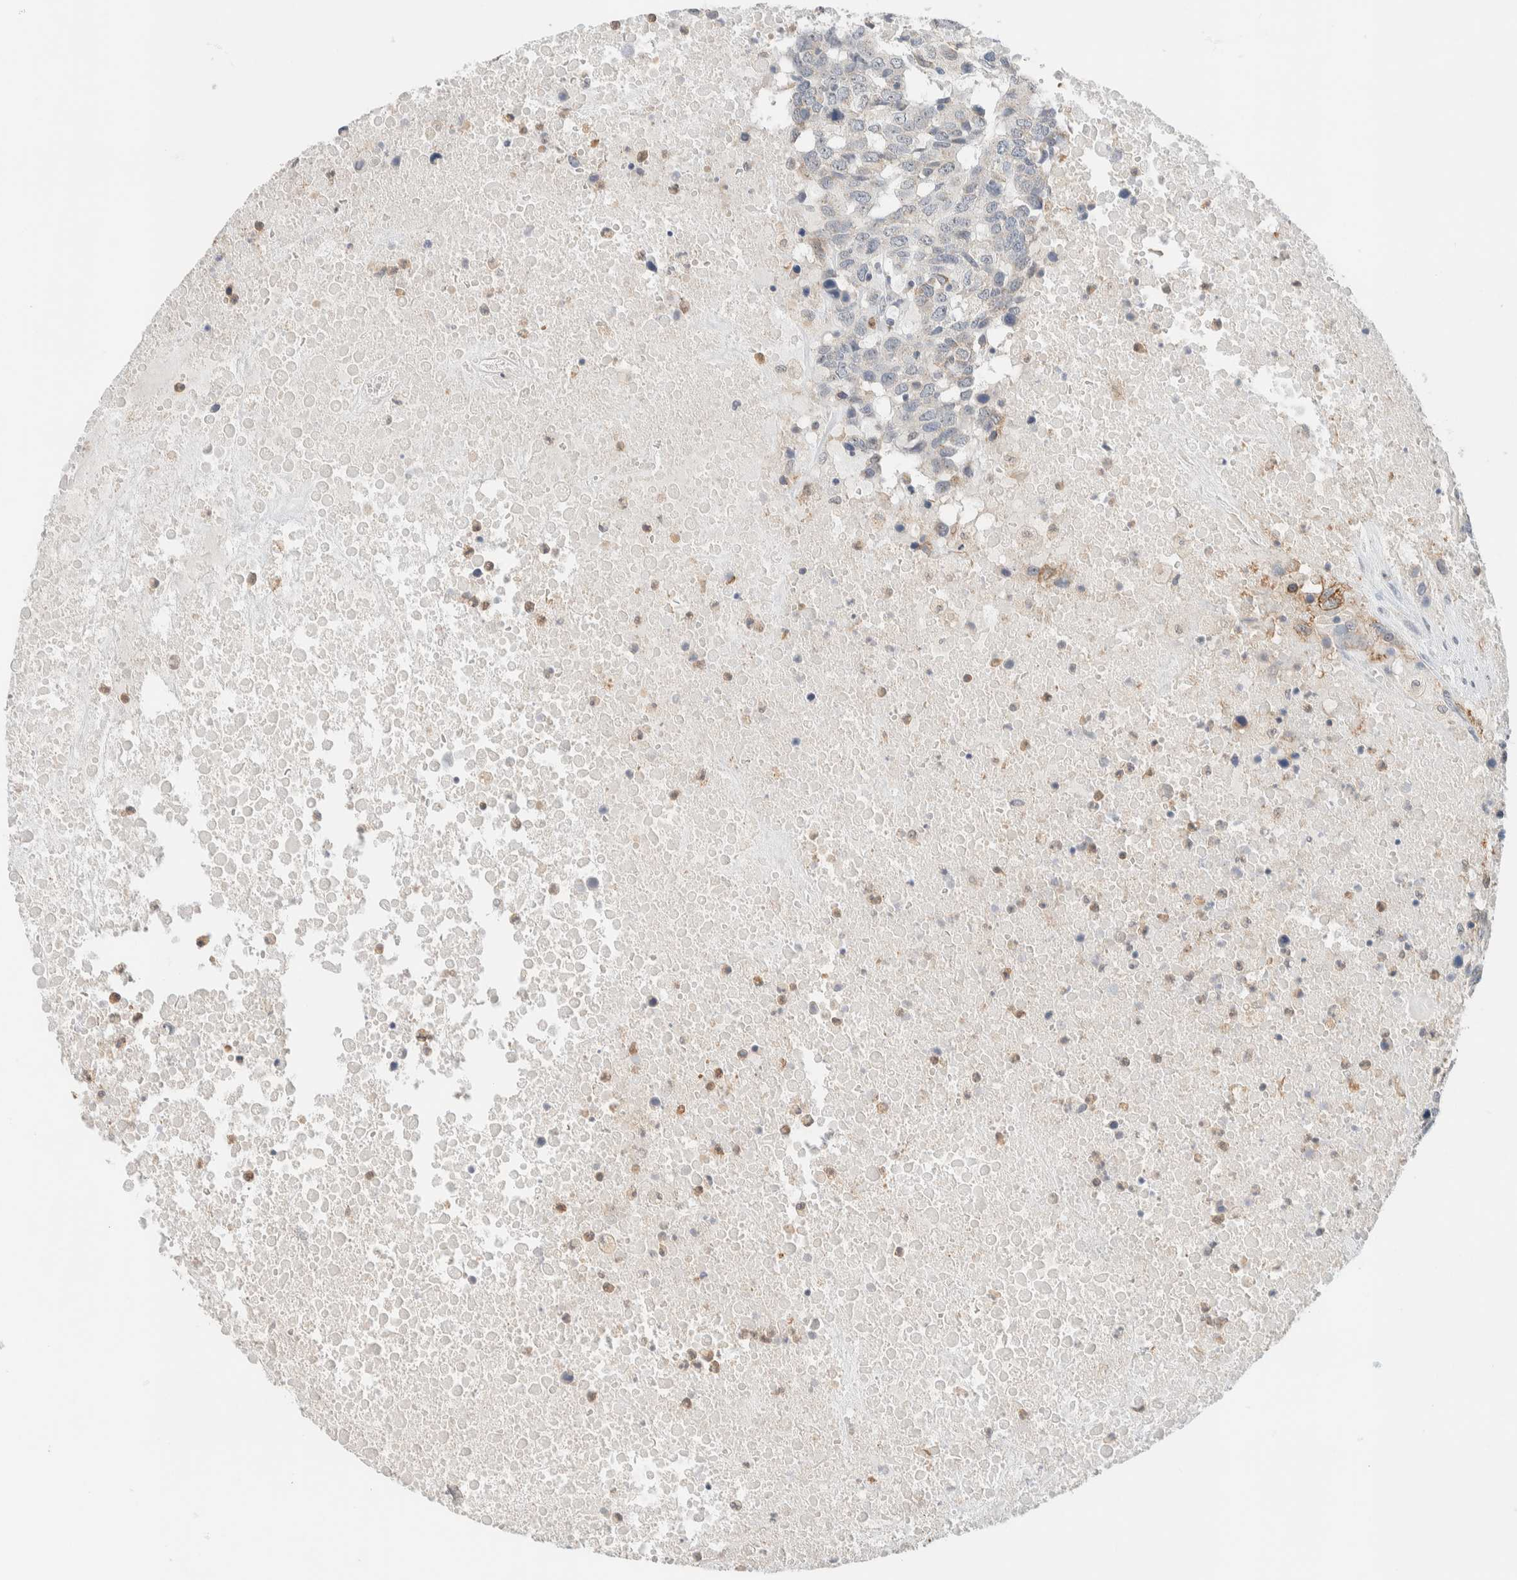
{"staining": {"intensity": "negative", "quantity": "none", "location": "none"}, "tissue": "head and neck cancer", "cell_type": "Tumor cells", "image_type": "cancer", "snomed": [{"axis": "morphology", "description": "Squamous cell carcinoma, NOS"}, {"axis": "topography", "description": "Head-Neck"}], "caption": "Protein analysis of squamous cell carcinoma (head and neck) reveals no significant staining in tumor cells. The staining is performed using DAB brown chromogen with nuclei counter-stained in using hematoxylin.", "gene": "HDHD3", "patient": {"sex": "male", "age": 66}}